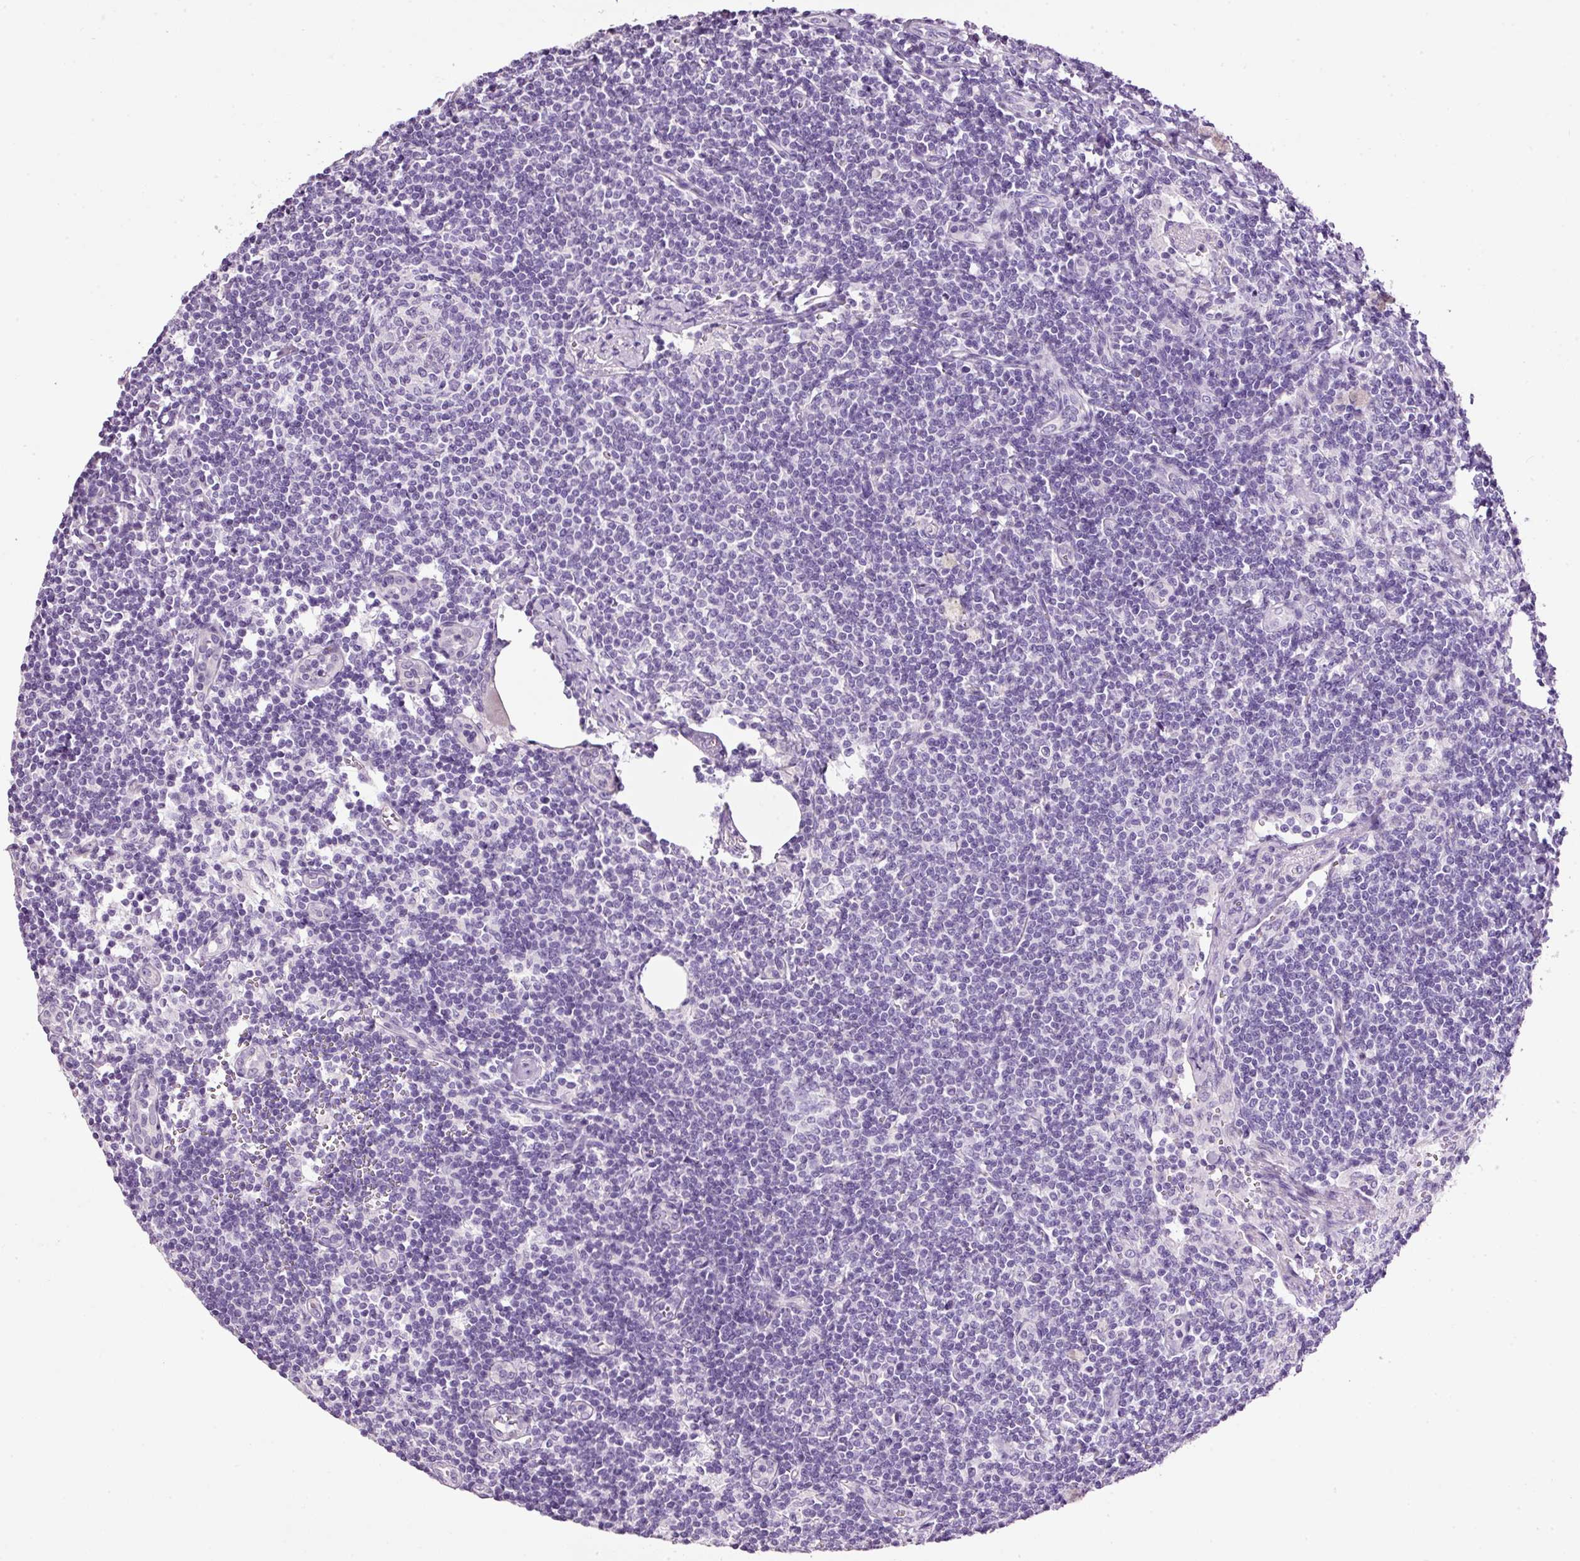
{"staining": {"intensity": "negative", "quantity": "none", "location": "none"}, "tissue": "lymph node", "cell_type": "Non-germinal center cells", "image_type": "normal", "snomed": [{"axis": "morphology", "description": "Normal tissue, NOS"}, {"axis": "topography", "description": "Lymph node"}], "caption": "Immunohistochemical staining of benign human lymph node demonstrates no significant positivity in non-germinal center cells. (DAB (3,3'-diaminobenzidine) immunohistochemistry visualized using brightfield microscopy, high magnification).", "gene": "BSND", "patient": {"sex": "female", "age": 59}}